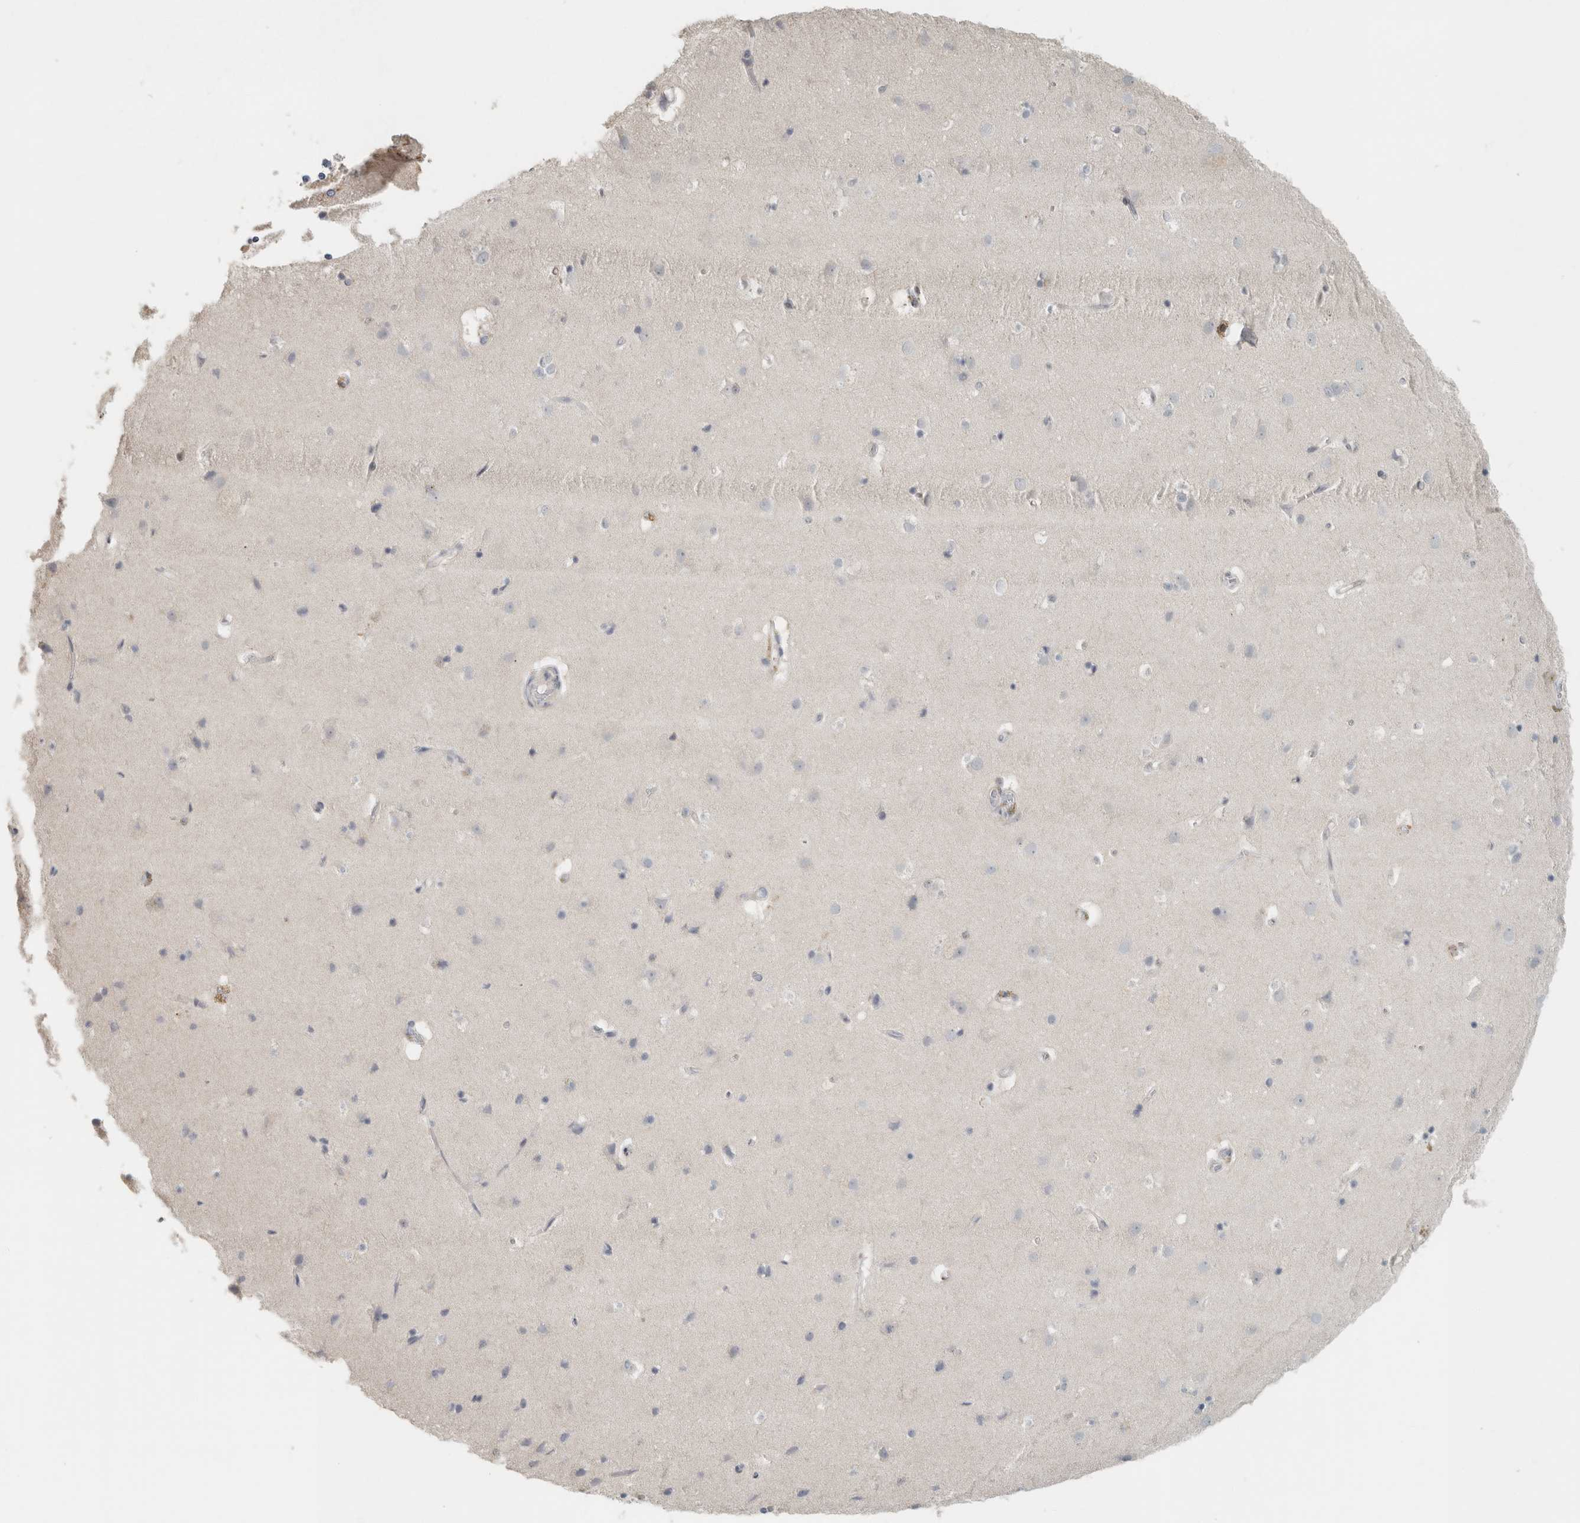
{"staining": {"intensity": "negative", "quantity": "none", "location": "none"}, "tissue": "cerebral cortex", "cell_type": "Endothelial cells", "image_type": "normal", "snomed": [{"axis": "morphology", "description": "Normal tissue, NOS"}, {"axis": "topography", "description": "Cerebral cortex"}], "caption": "This histopathology image is of unremarkable cerebral cortex stained with immunohistochemistry (IHC) to label a protein in brown with the nuclei are counter-stained blue. There is no expression in endothelial cells.", "gene": "SCIN", "patient": {"sex": "male", "age": 54}}